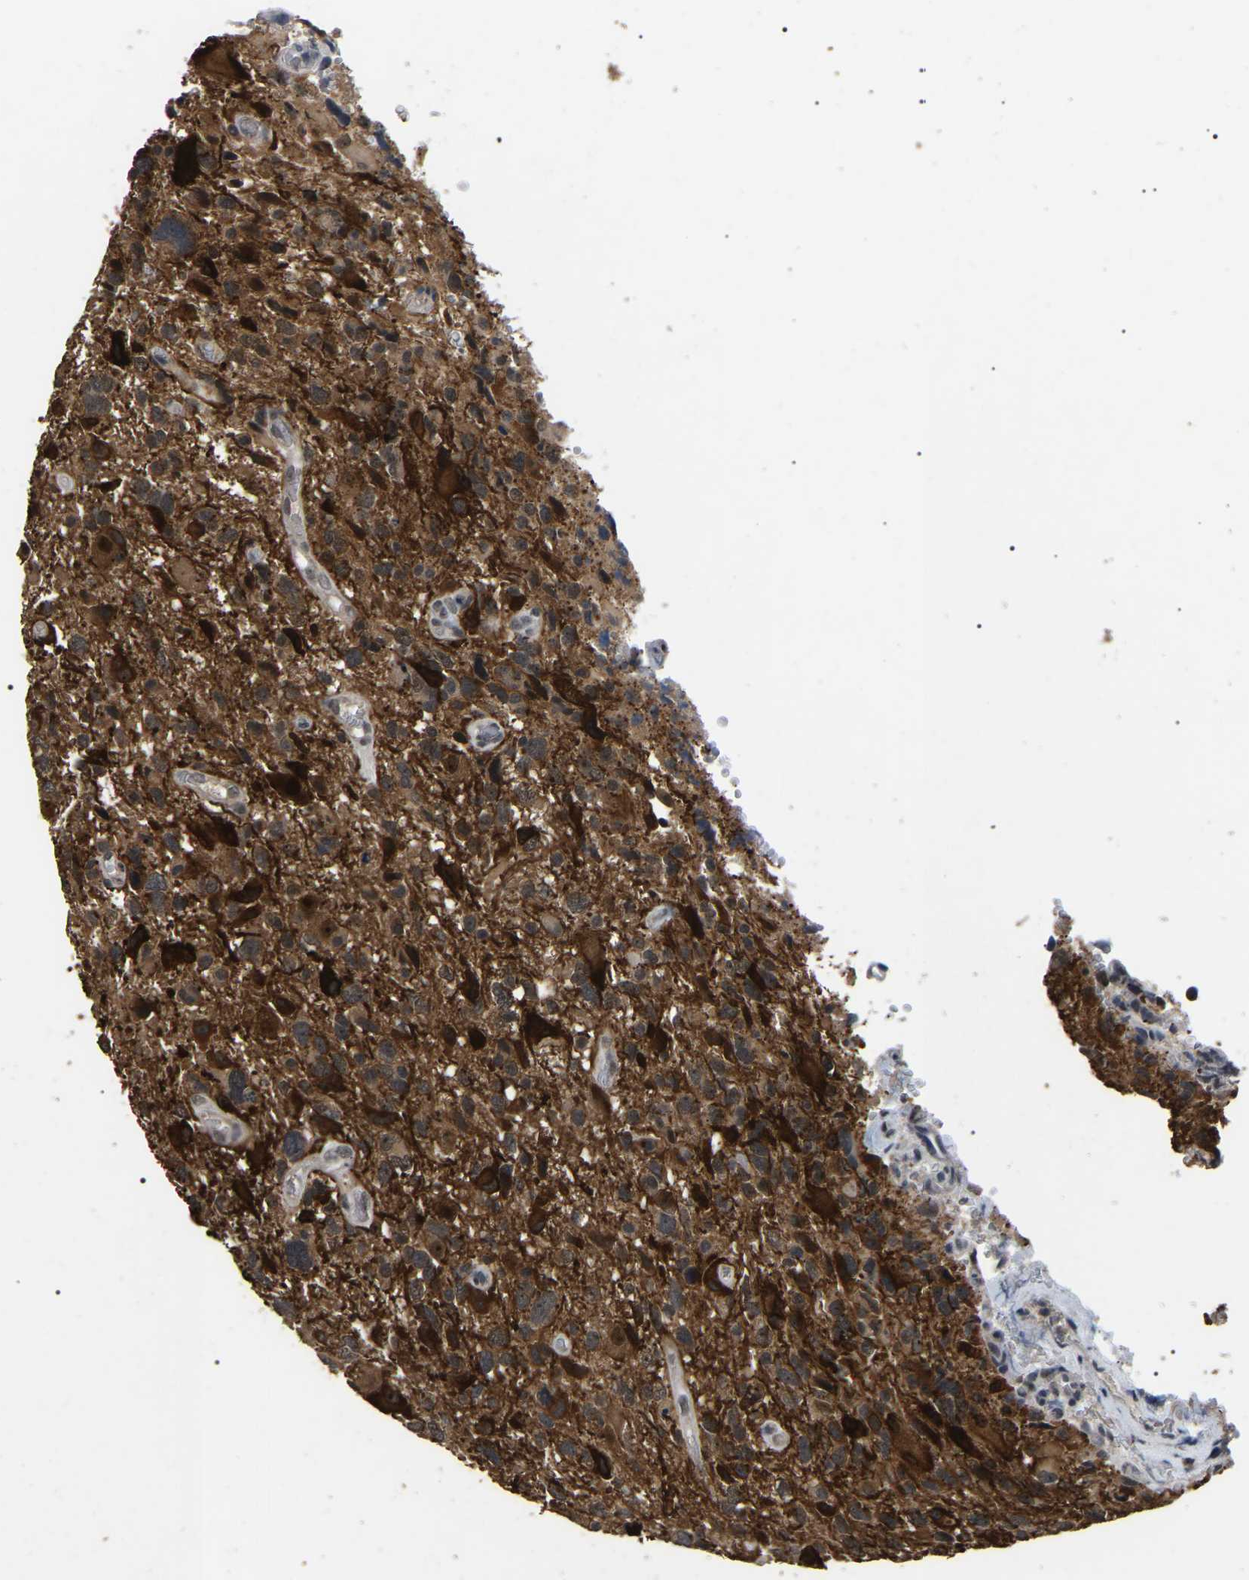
{"staining": {"intensity": "moderate", "quantity": ">75%", "location": "cytoplasmic/membranous"}, "tissue": "glioma", "cell_type": "Tumor cells", "image_type": "cancer", "snomed": [{"axis": "morphology", "description": "Glioma, malignant, High grade"}, {"axis": "topography", "description": "Brain"}], "caption": "A photomicrograph of human malignant glioma (high-grade) stained for a protein reveals moderate cytoplasmic/membranous brown staining in tumor cells.", "gene": "PPM1E", "patient": {"sex": "male", "age": 33}}